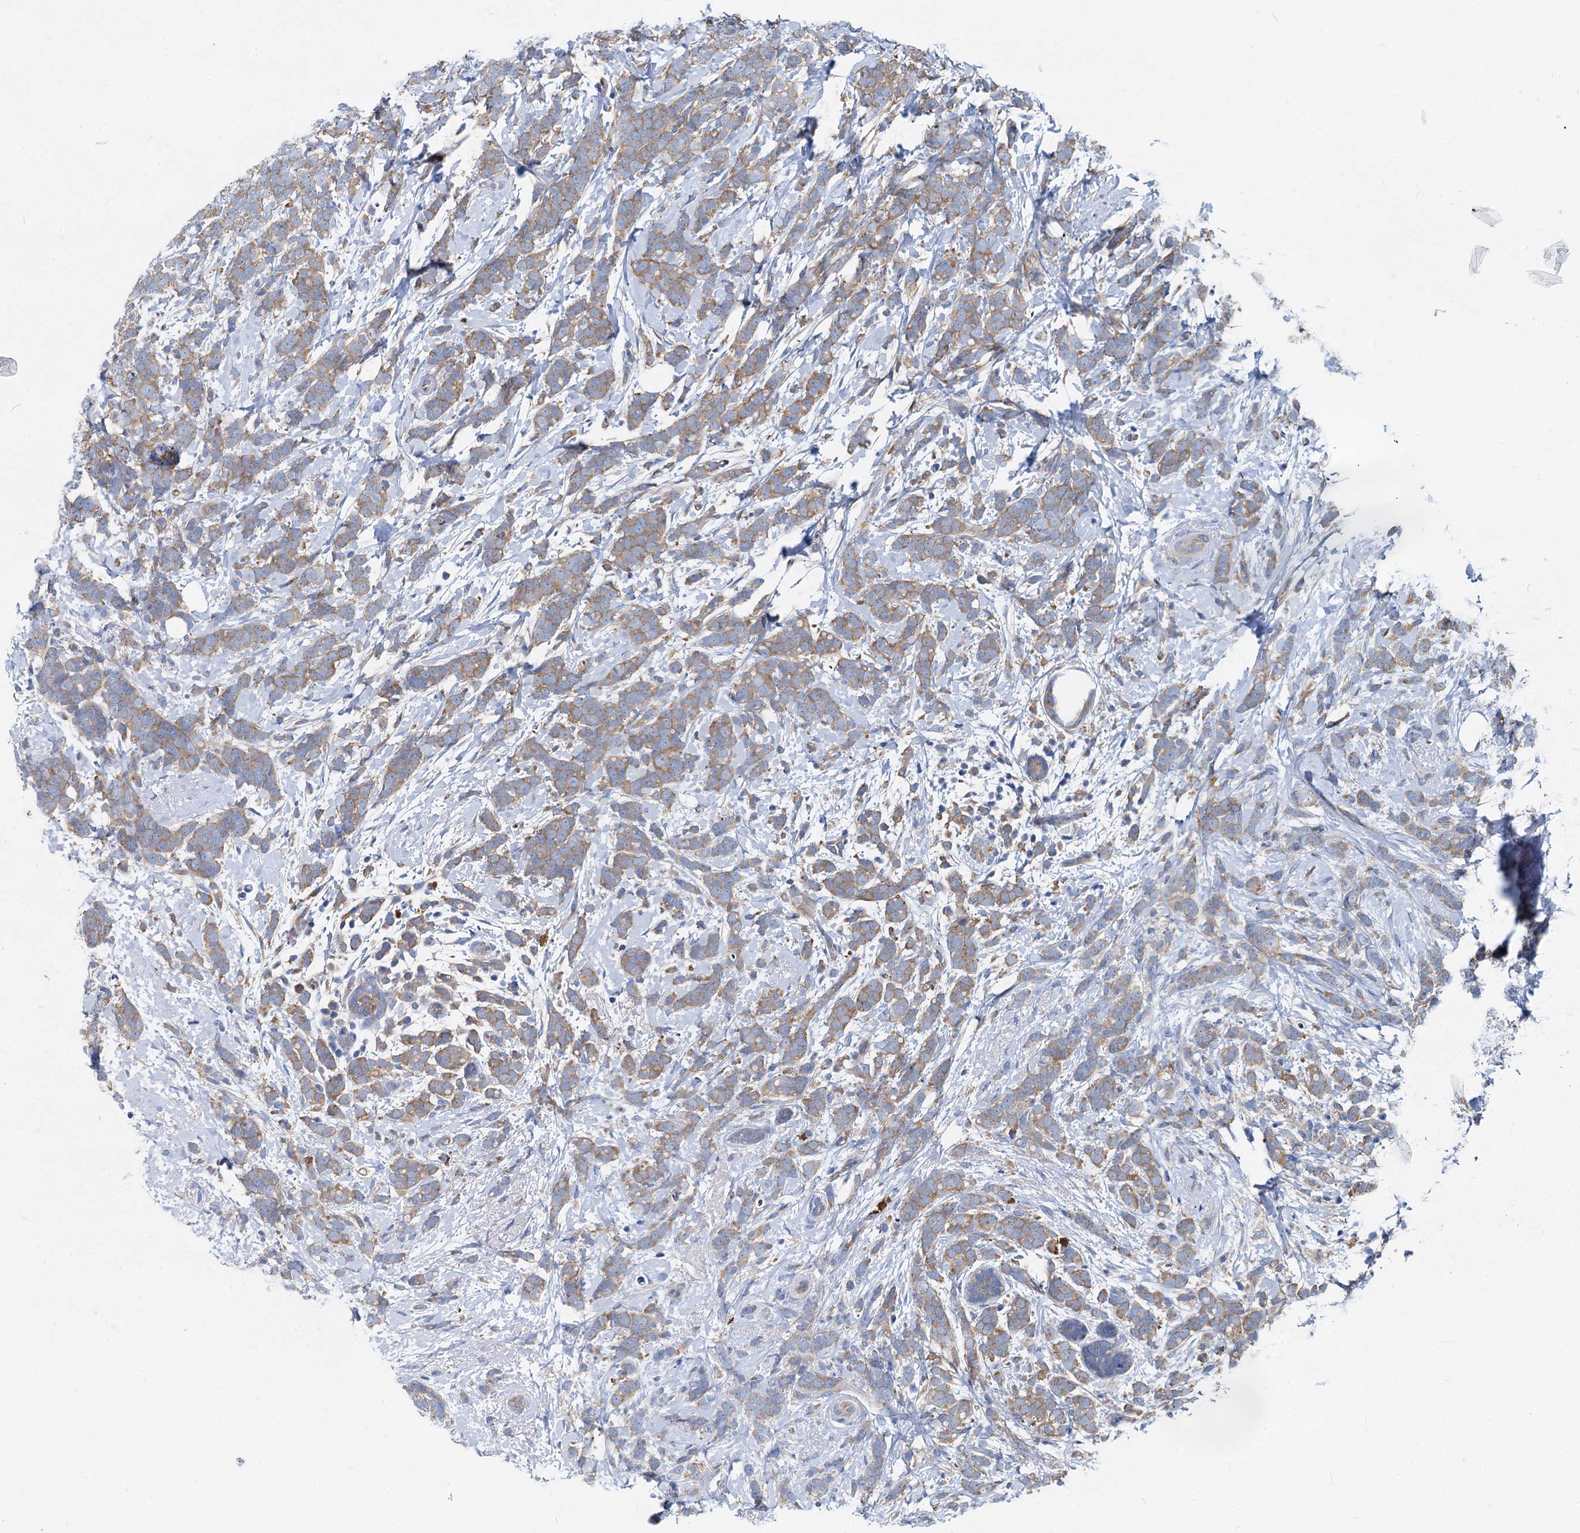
{"staining": {"intensity": "moderate", "quantity": ">75%", "location": "cytoplasmic/membranous"}, "tissue": "breast cancer", "cell_type": "Tumor cells", "image_type": "cancer", "snomed": [{"axis": "morphology", "description": "Lobular carcinoma"}, {"axis": "topography", "description": "Breast"}], "caption": "DAB immunohistochemical staining of human lobular carcinoma (breast) displays moderate cytoplasmic/membranous protein positivity in approximately >75% of tumor cells.", "gene": "QARS1", "patient": {"sex": "female", "age": 58}}